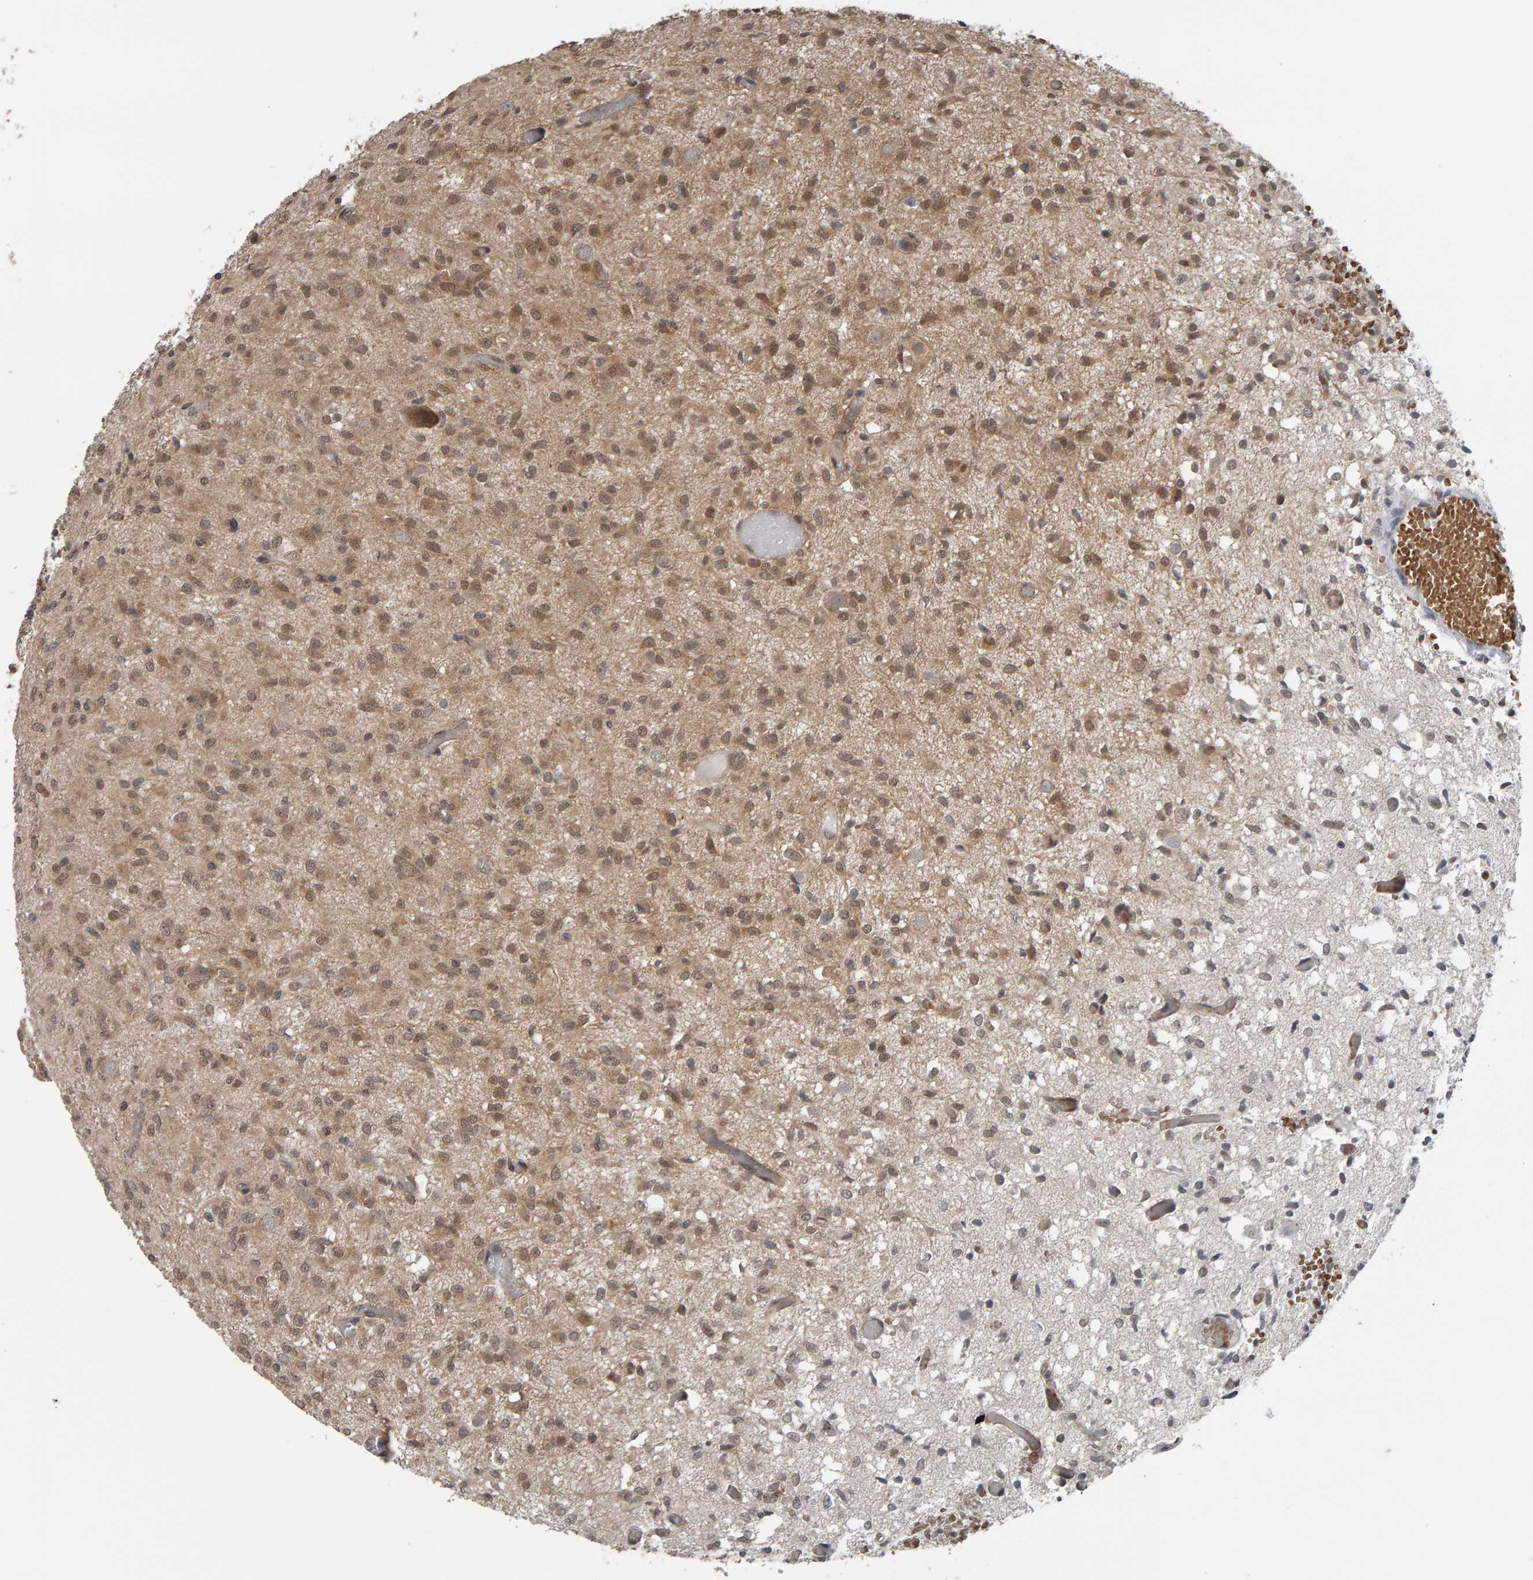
{"staining": {"intensity": "weak", "quantity": ">75%", "location": "nuclear"}, "tissue": "glioma", "cell_type": "Tumor cells", "image_type": "cancer", "snomed": [{"axis": "morphology", "description": "Glioma, malignant, High grade"}, {"axis": "topography", "description": "Brain"}], "caption": "There is low levels of weak nuclear staining in tumor cells of glioma, as demonstrated by immunohistochemical staining (brown color).", "gene": "COASY", "patient": {"sex": "female", "age": 59}}